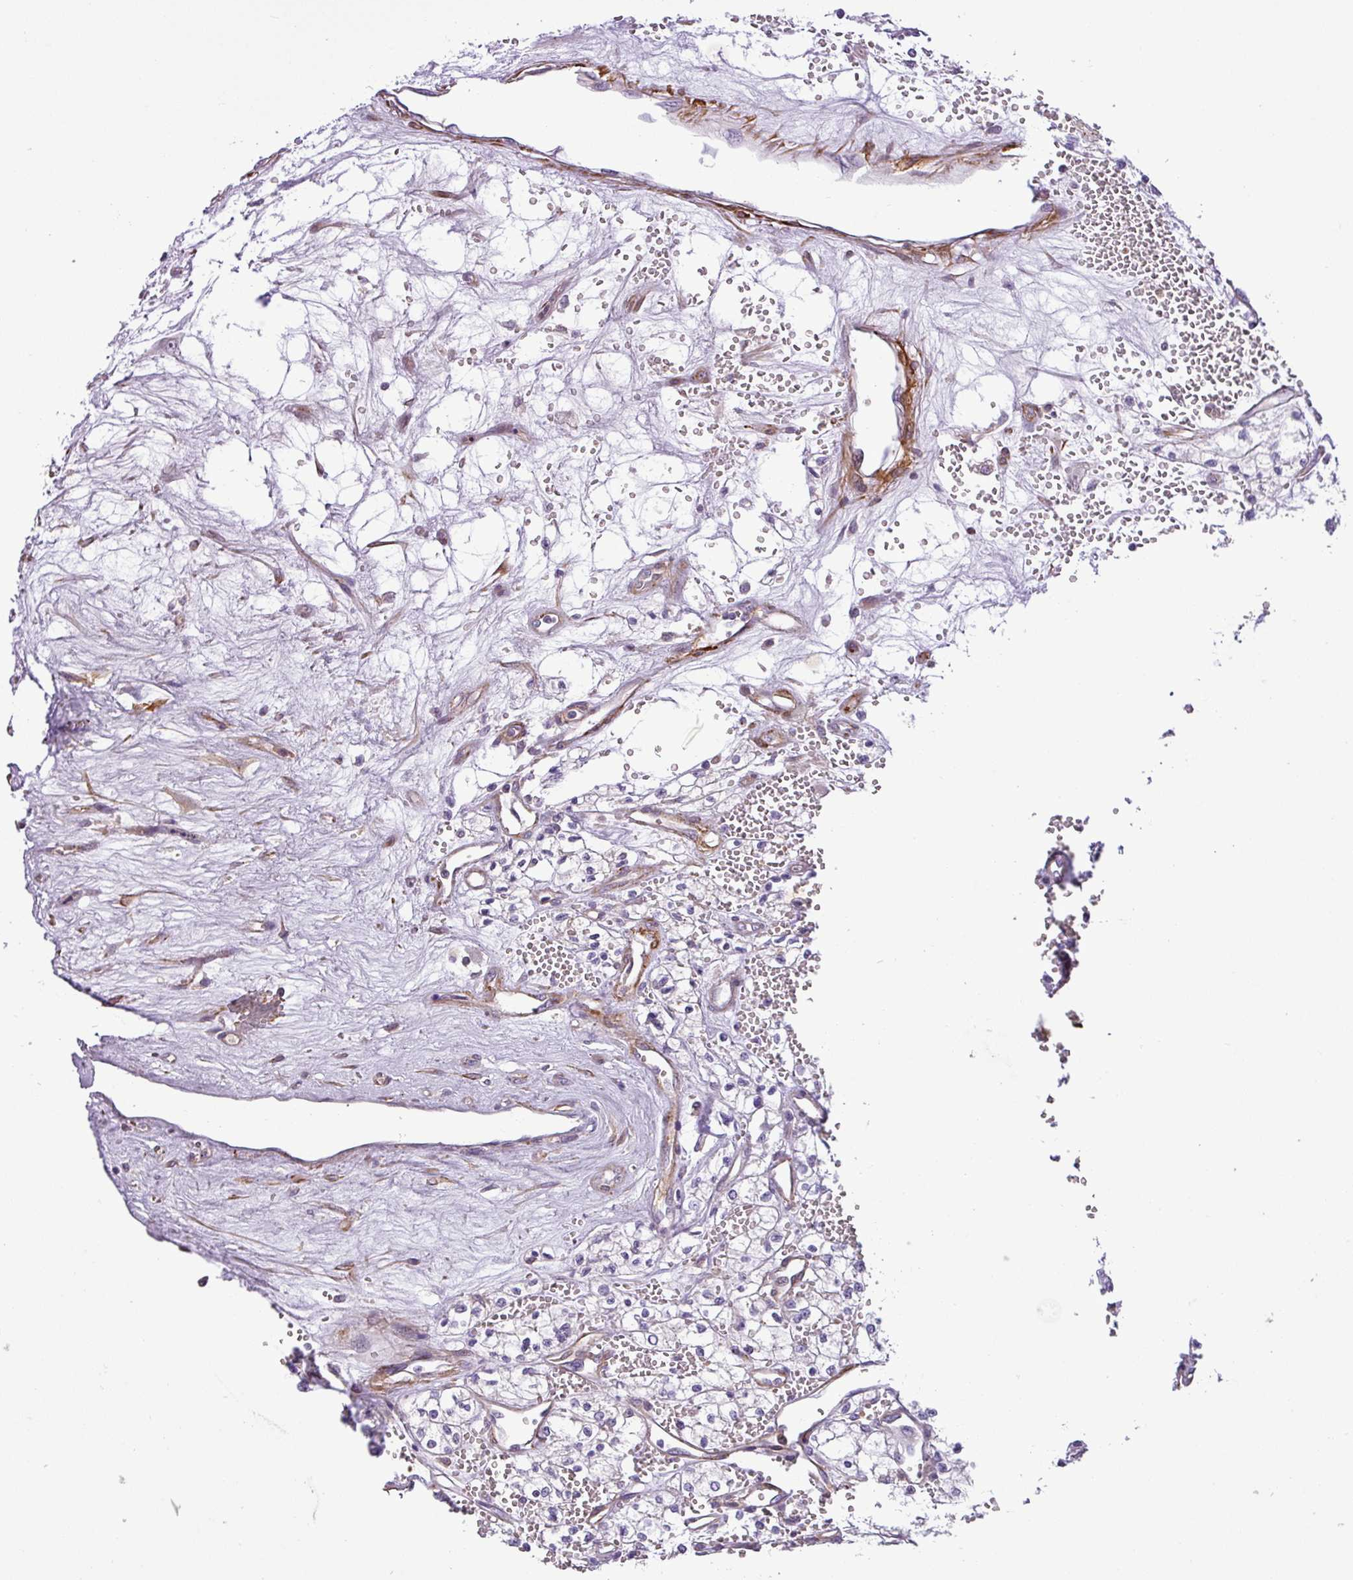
{"staining": {"intensity": "negative", "quantity": "none", "location": "none"}, "tissue": "renal cancer", "cell_type": "Tumor cells", "image_type": "cancer", "snomed": [{"axis": "morphology", "description": "Adenocarcinoma, NOS"}, {"axis": "topography", "description": "Kidney"}], "caption": "Protein analysis of renal cancer displays no significant expression in tumor cells.", "gene": "NBEAL2", "patient": {"sex": "male", "age": 59}}